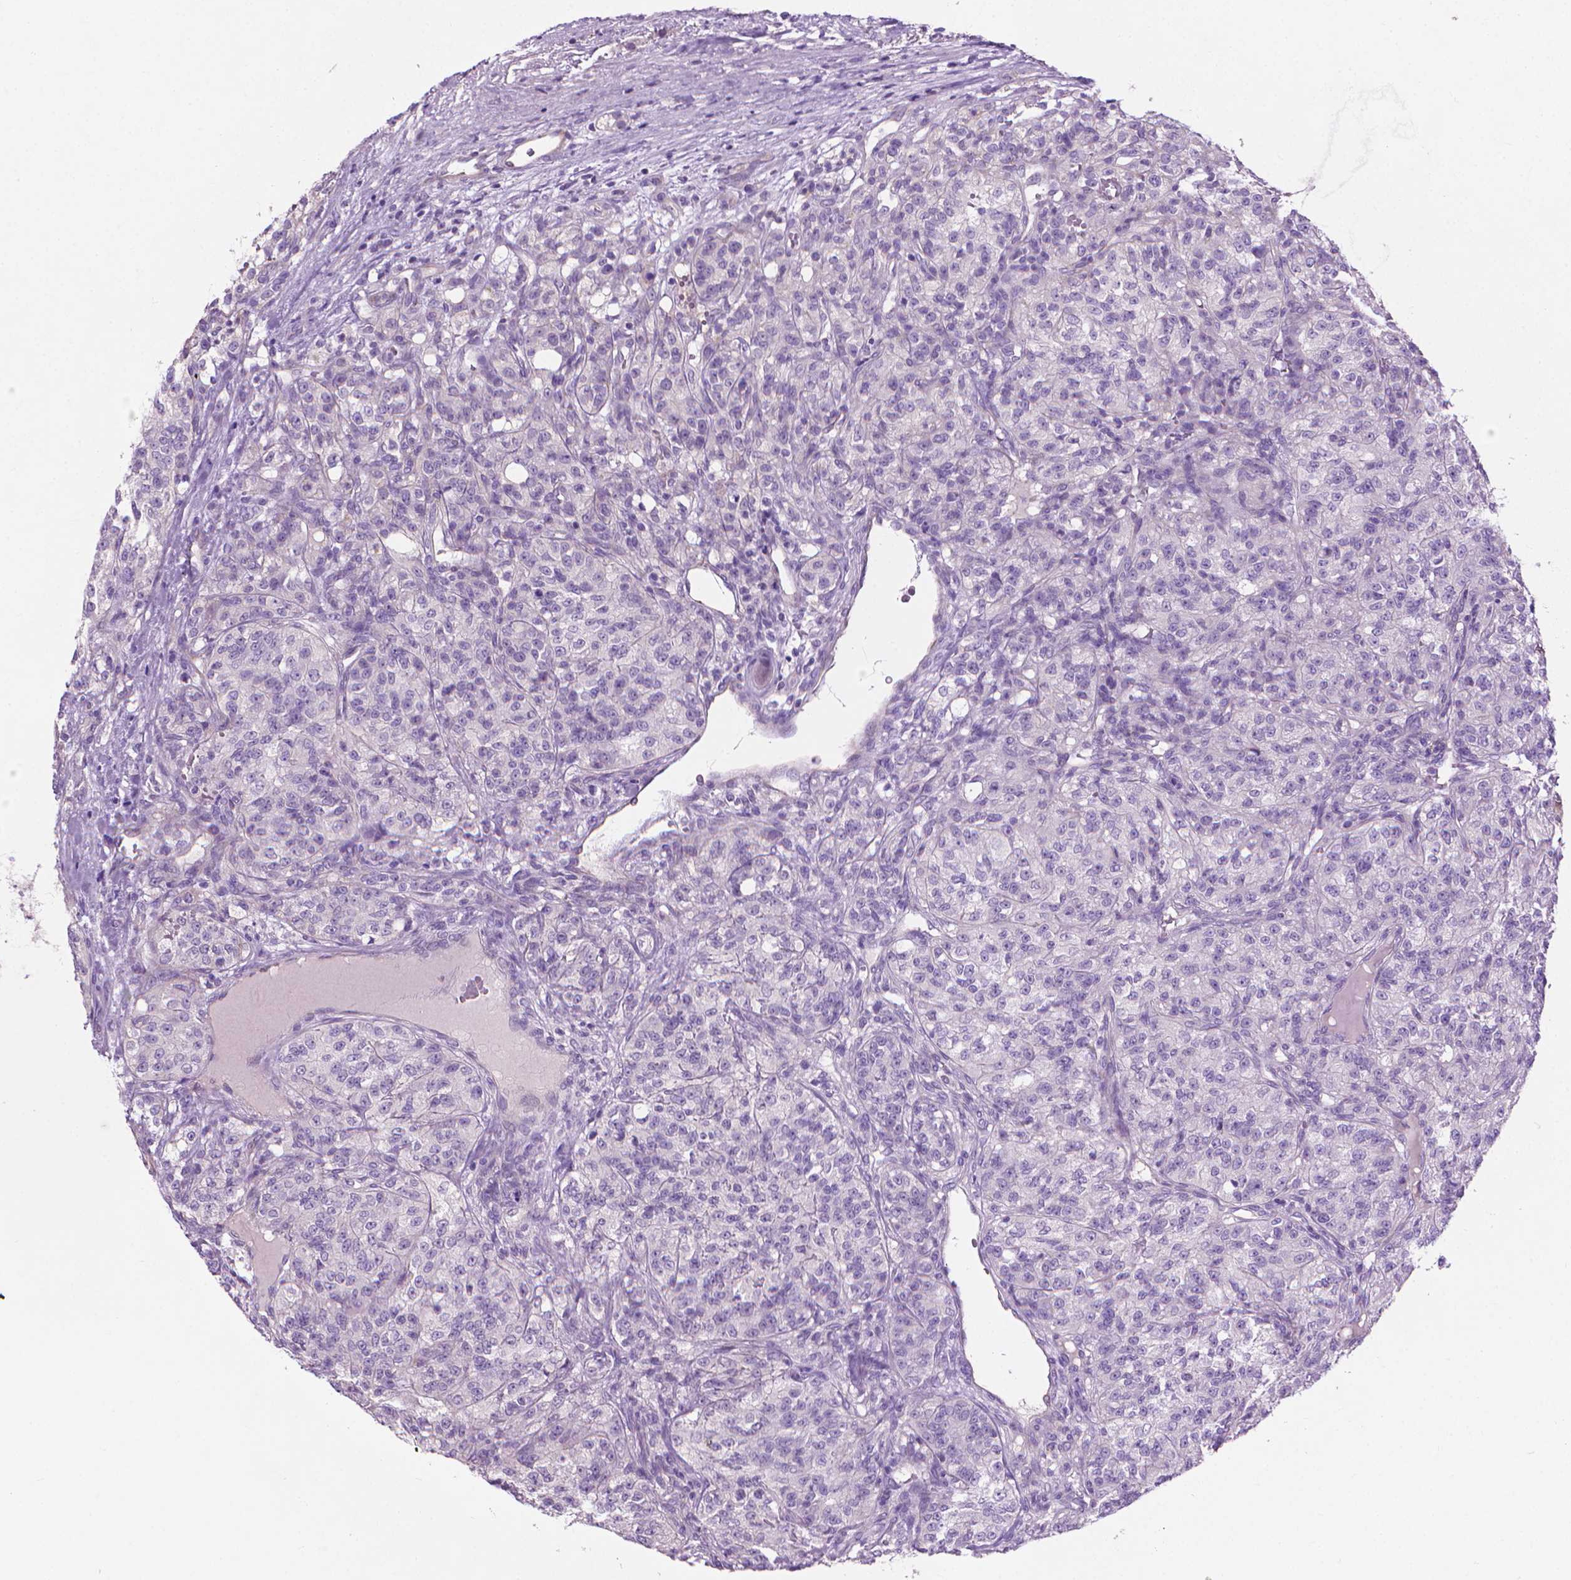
{"staining": {"intensity": "negative", "quantity": "none", "location": "none"}, "tissue": "renal cancer", "cell_type": "Tumor cells", "image_type": "cancer", "snomed": [{"axis": "morphology", "description": "Adenocarcinoma, NOS"}, {"axis": "topography", "description": "Kidney"}], "caption": "The image exhibits no significant expression in tumor cells of renal cancer (adenocarcinoma).", "gene": "KRT73", "patient": {"sex": "female", "age": 63}}